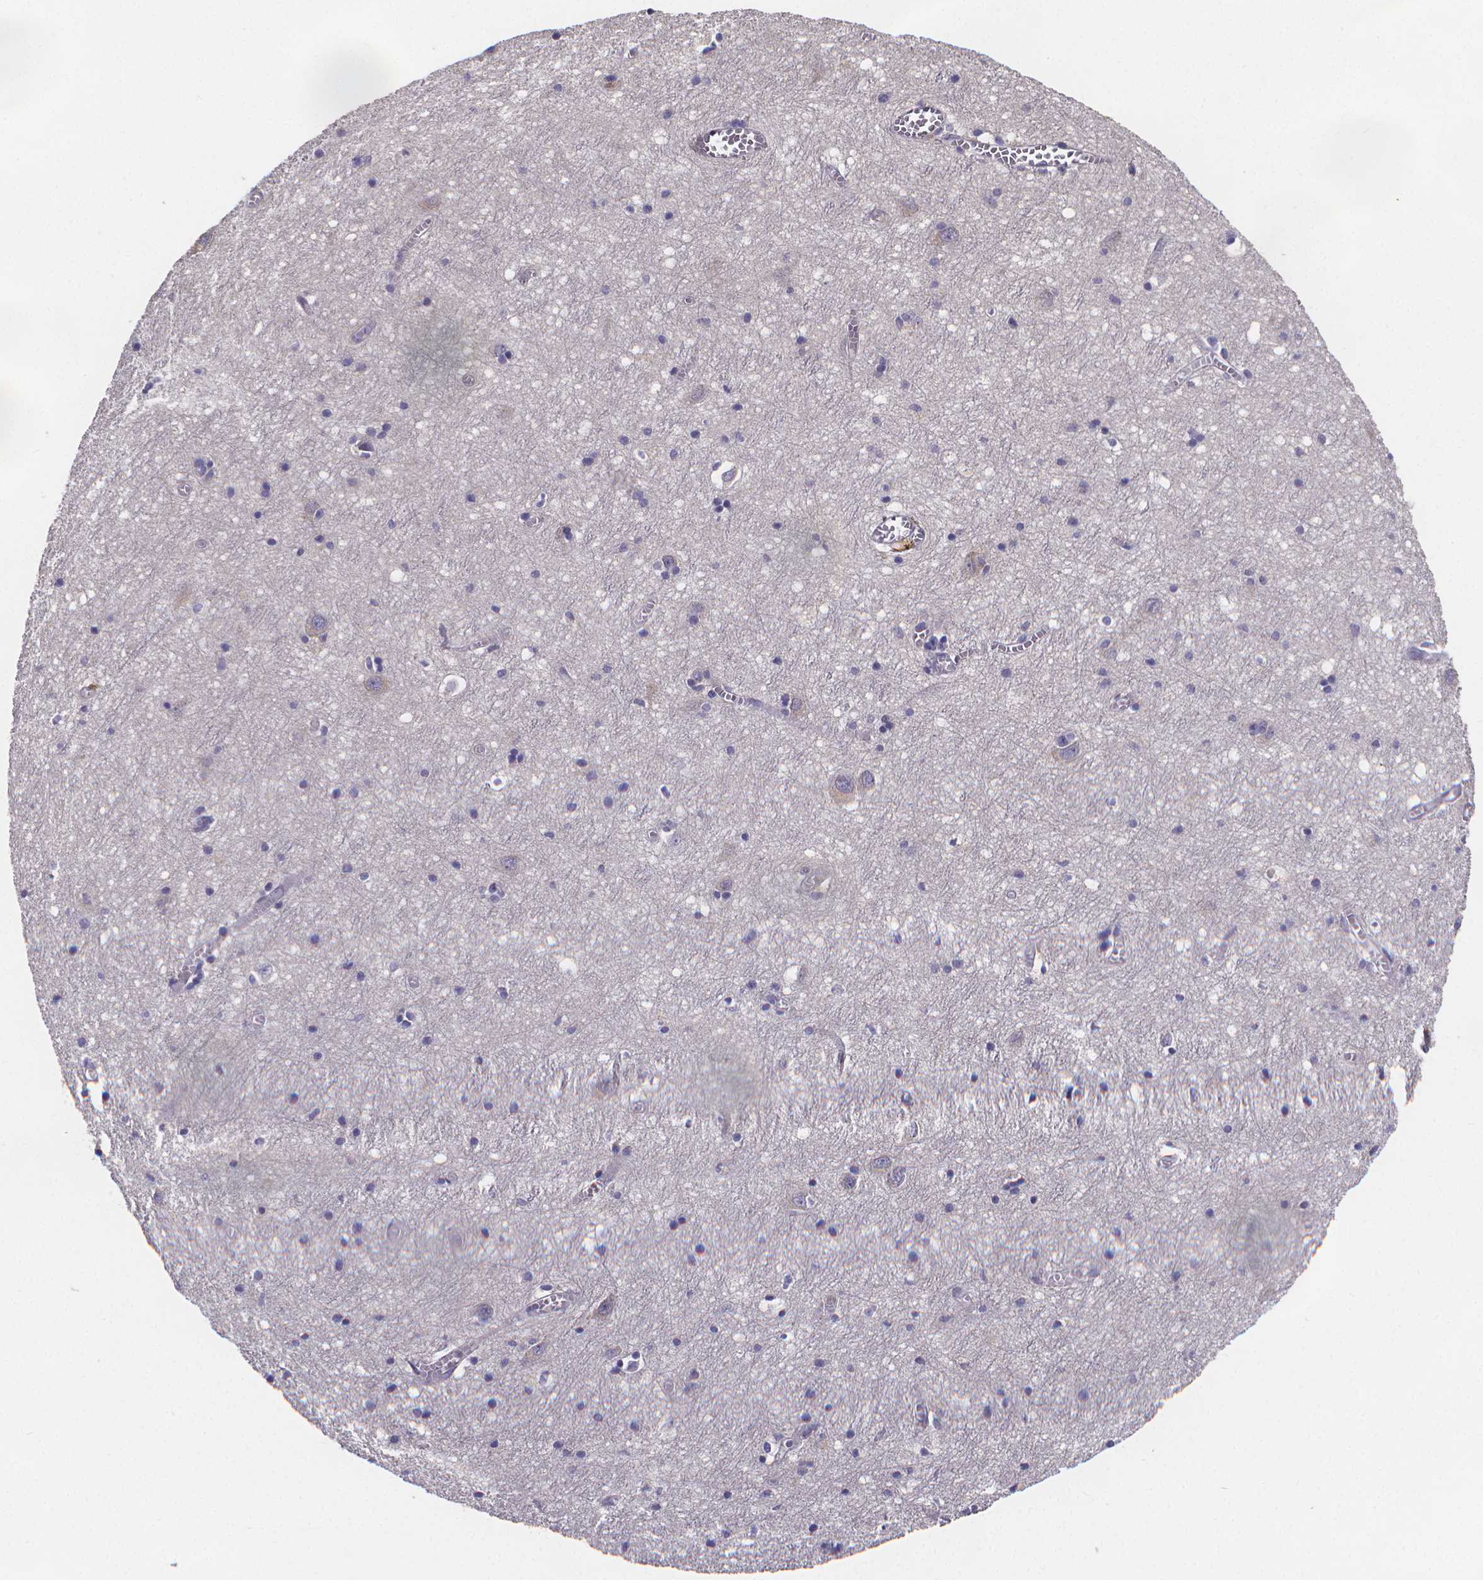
{"staining": {"intensity": "negative", "quantity": "none", "location": "none"}, "tissue": "cerebral cortex", "cell_type": "Endothelial cells", "image_type": "normal", "snomed": [{"axis": "morphology", "description": "Normal tissue, NOS"}, {"axis": "topography", "description": "Cerebral cortex"}], "caption": "Photomicrograph shows no significant protein staining in endothelial cells of normal cerebral cortex.", "gene": "PAH", "patient": {"sex": "male", "age": 70}}